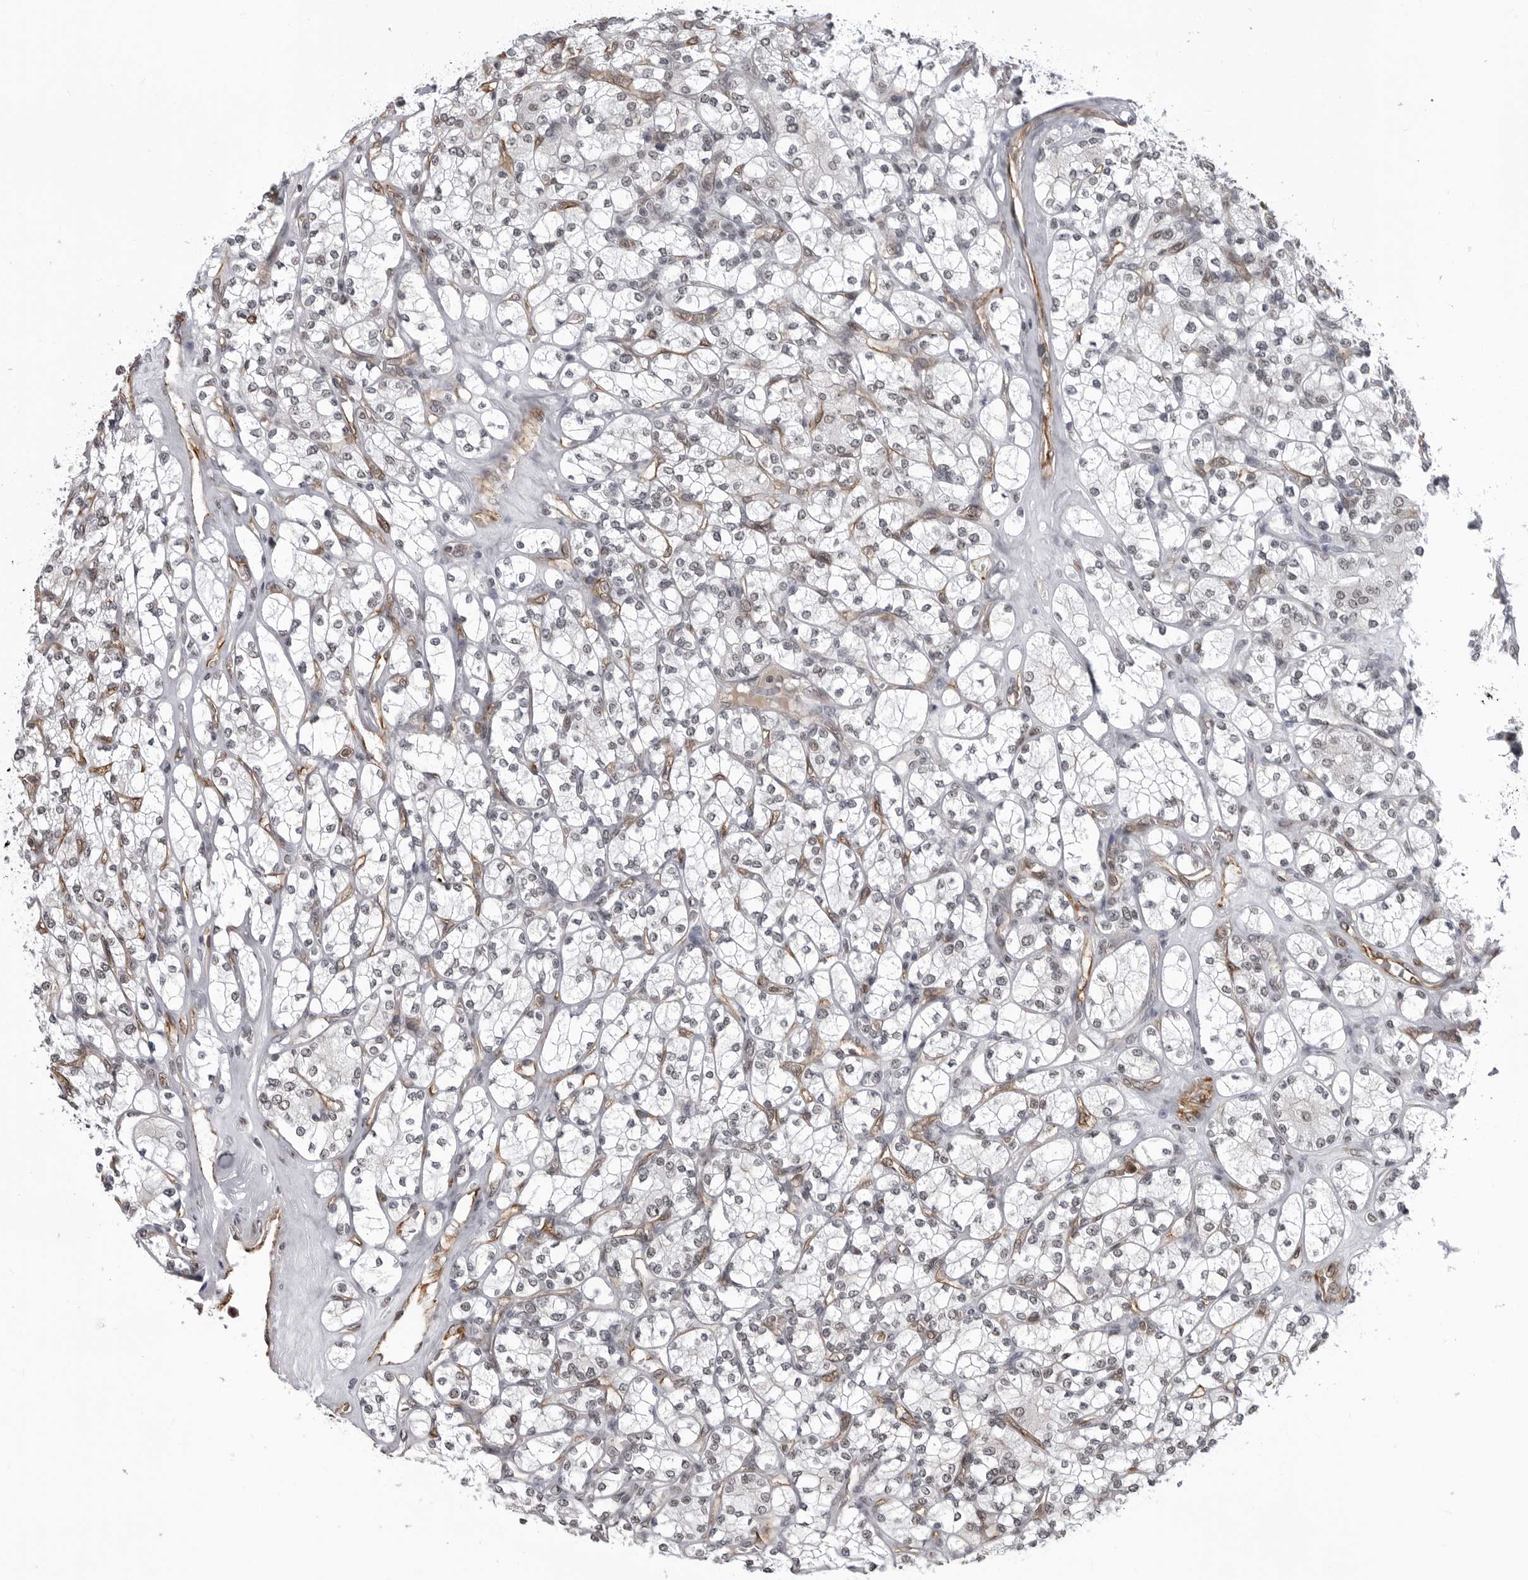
{"staining": {"intensity": "weak", "quantity": "<25%", "location": "nuclear"}, "tissue": "renal cancer", "cell_type": "Tumor cells", "image_type": "cancer", "snomed": [{"axis": "morphology", "description": "Adenocarcinoma, NOS"}, {"axis": "topography", "description": "Kidney"}], "caption": "An image of renal cancer (adenocarcinoma) stained for a protein exhibits no brown staining in tumor cells.", "gene": "RNF26", "patient": {"sex": "male", "age": 77}}